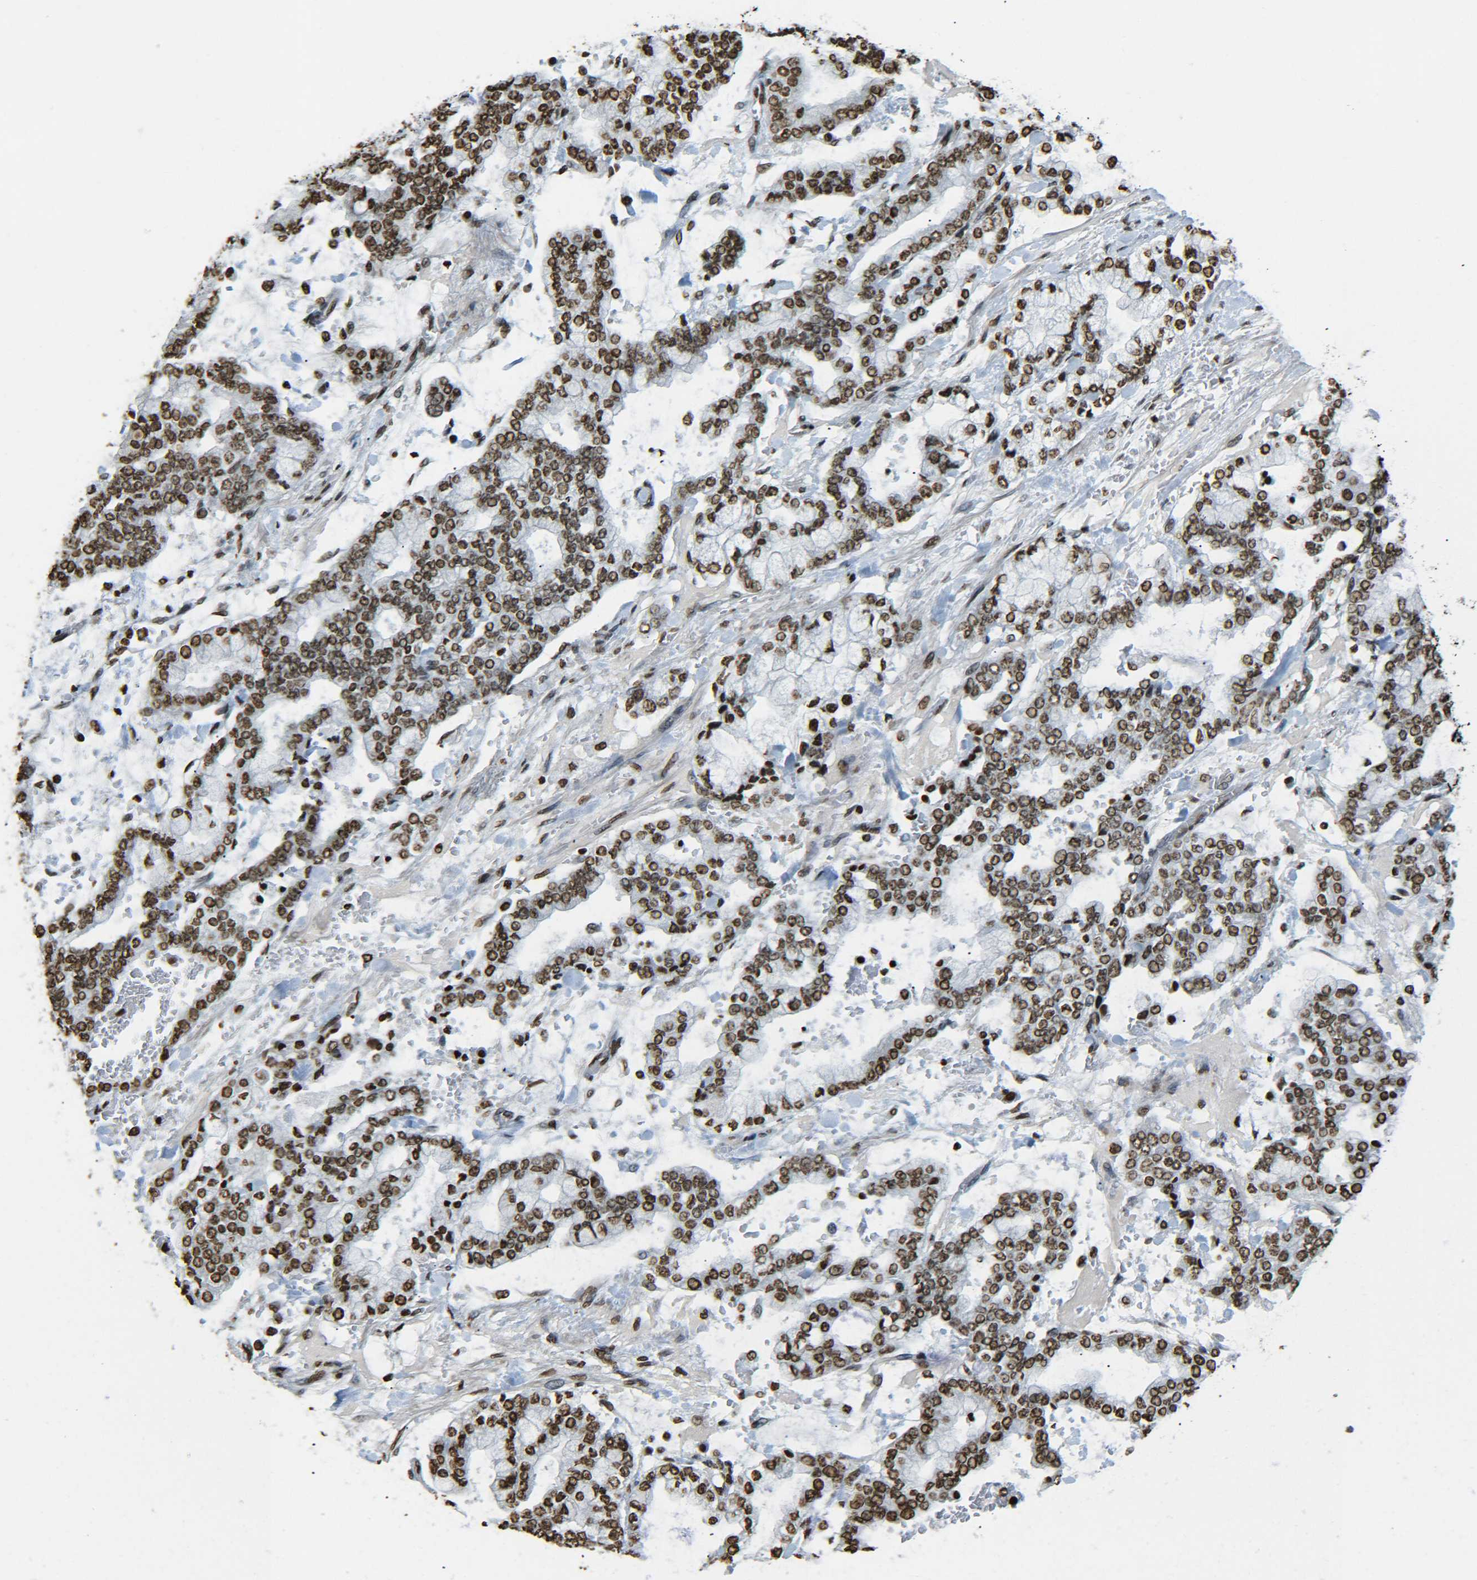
{"staining": {"intensity": "moderate", "quantity": ">75%", "location": "nuclear"}, "tissue": "stomach cancer", "cell_type": "Tumor cells", "image_type": "cancer", "snomed": [{"axis": "morphology", "description": "Normal tissue, NOS"}, {"axis": "morphology", "description": "Adenocarcinoma, NOS"}, {"axis": "topography", "description": "Stomach, upper"}, {"axis": "topography", "description": "Stomach"}], "caption": "Protein expression analysis of human stomach cancer (adenocarcinoma) reveals moderate nuclear staining in about >75% of tumor cells. (DAB (3,3'-diaminobenzidine) IHC with brightfield microscopy, high magnification).", "gene": "H4C16", "patient": {"sex": "male", "age": 76}}